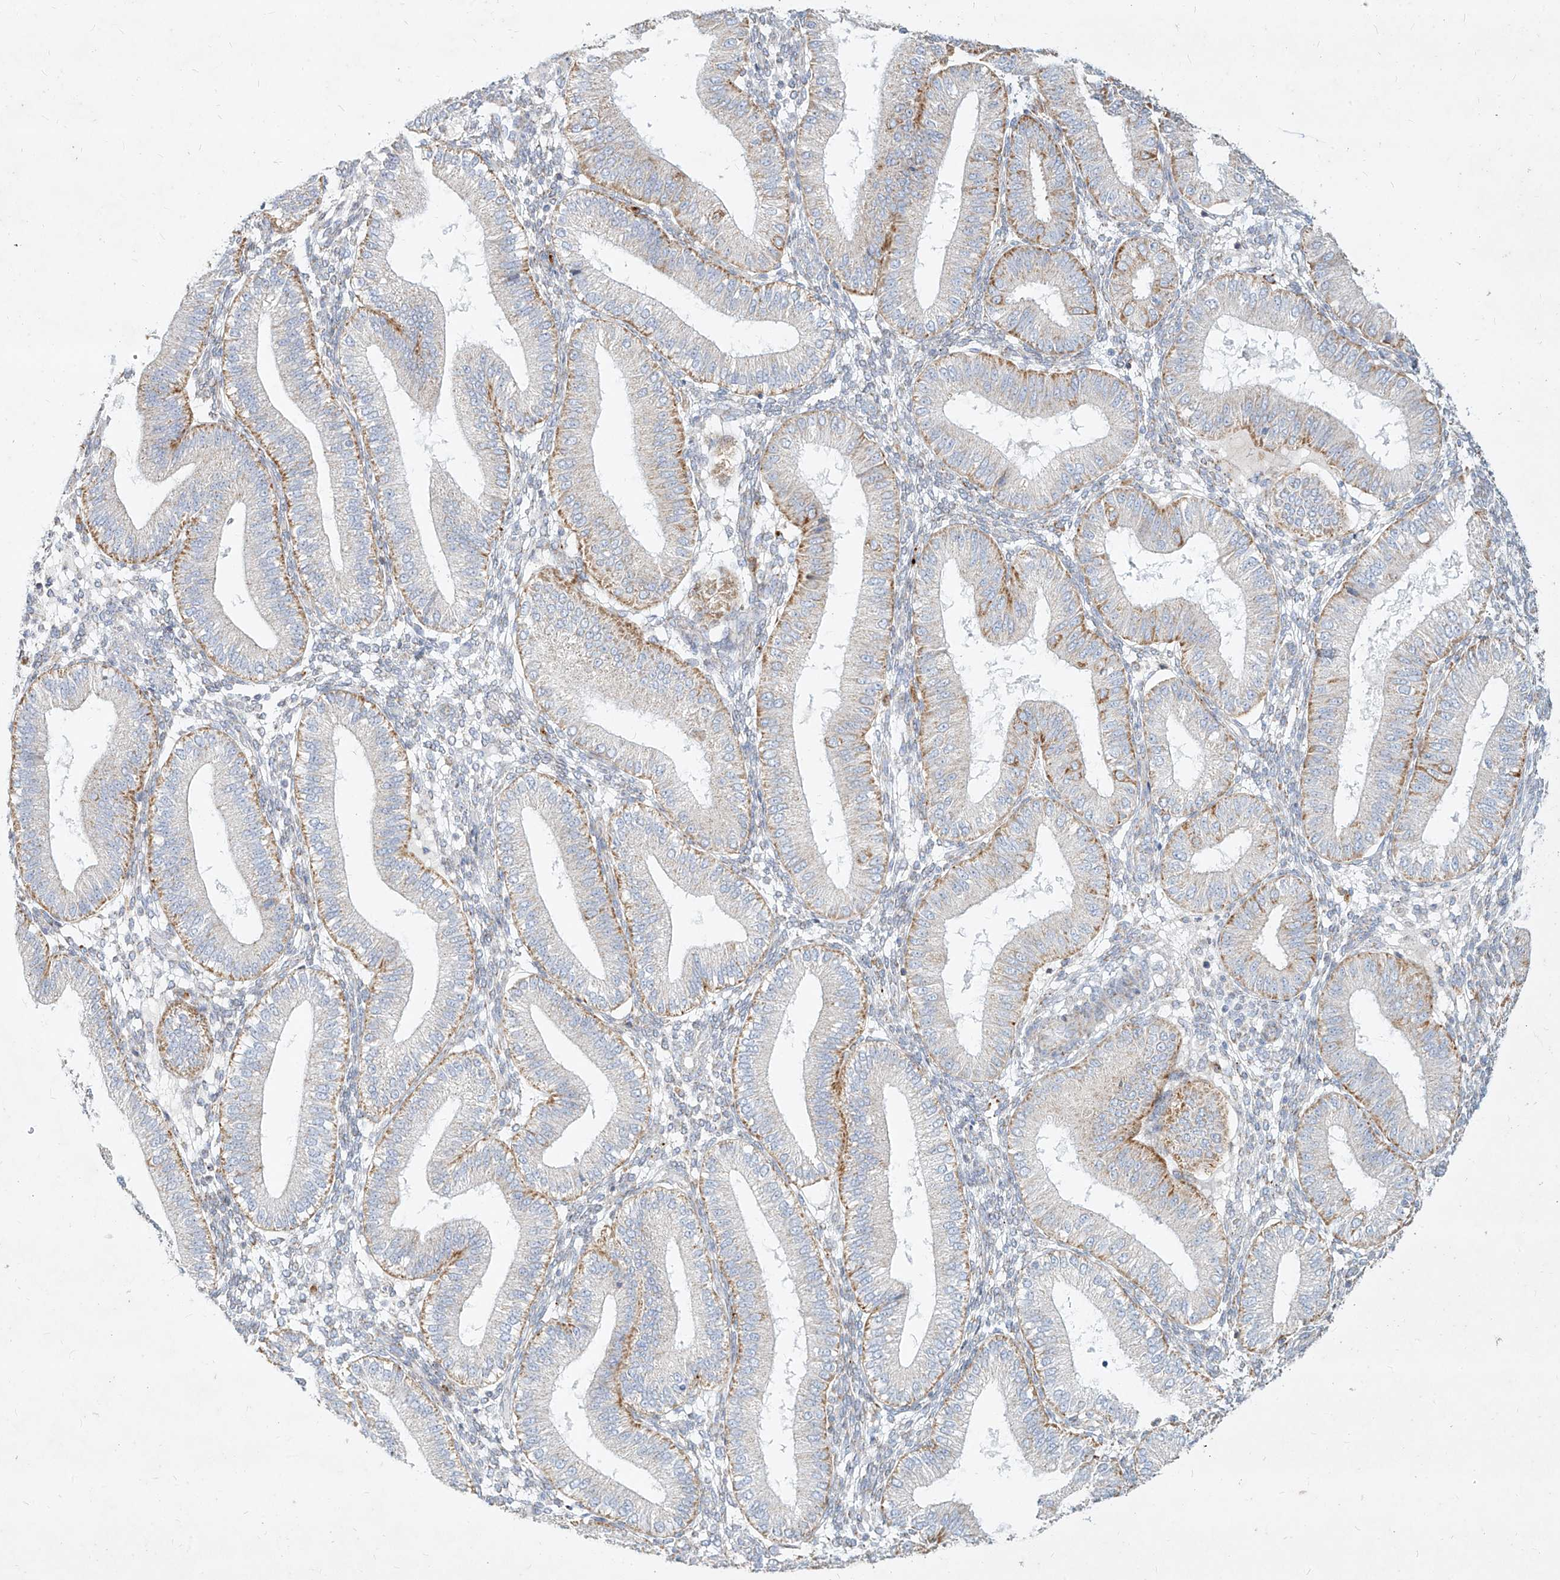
{"staining": {"intensity": "negative", "quantity": "none", "location": "none"}, "tissue": "endometrium", "cell_type": "Cells in endometrial stroma", "image_type": "normal", "snomed": [{"axis": "morphology", "description": "Normal tissue, NOS"}, {"axis": "topography", "description": "Endometrium"}], "caption": "Human endometrium stained for a protein using immunohistochemistry (IHC) reveals no expression in cells in endometrial stroma.", "gene": "MTX2", "patient": {"sex": "female", "age": 39}}